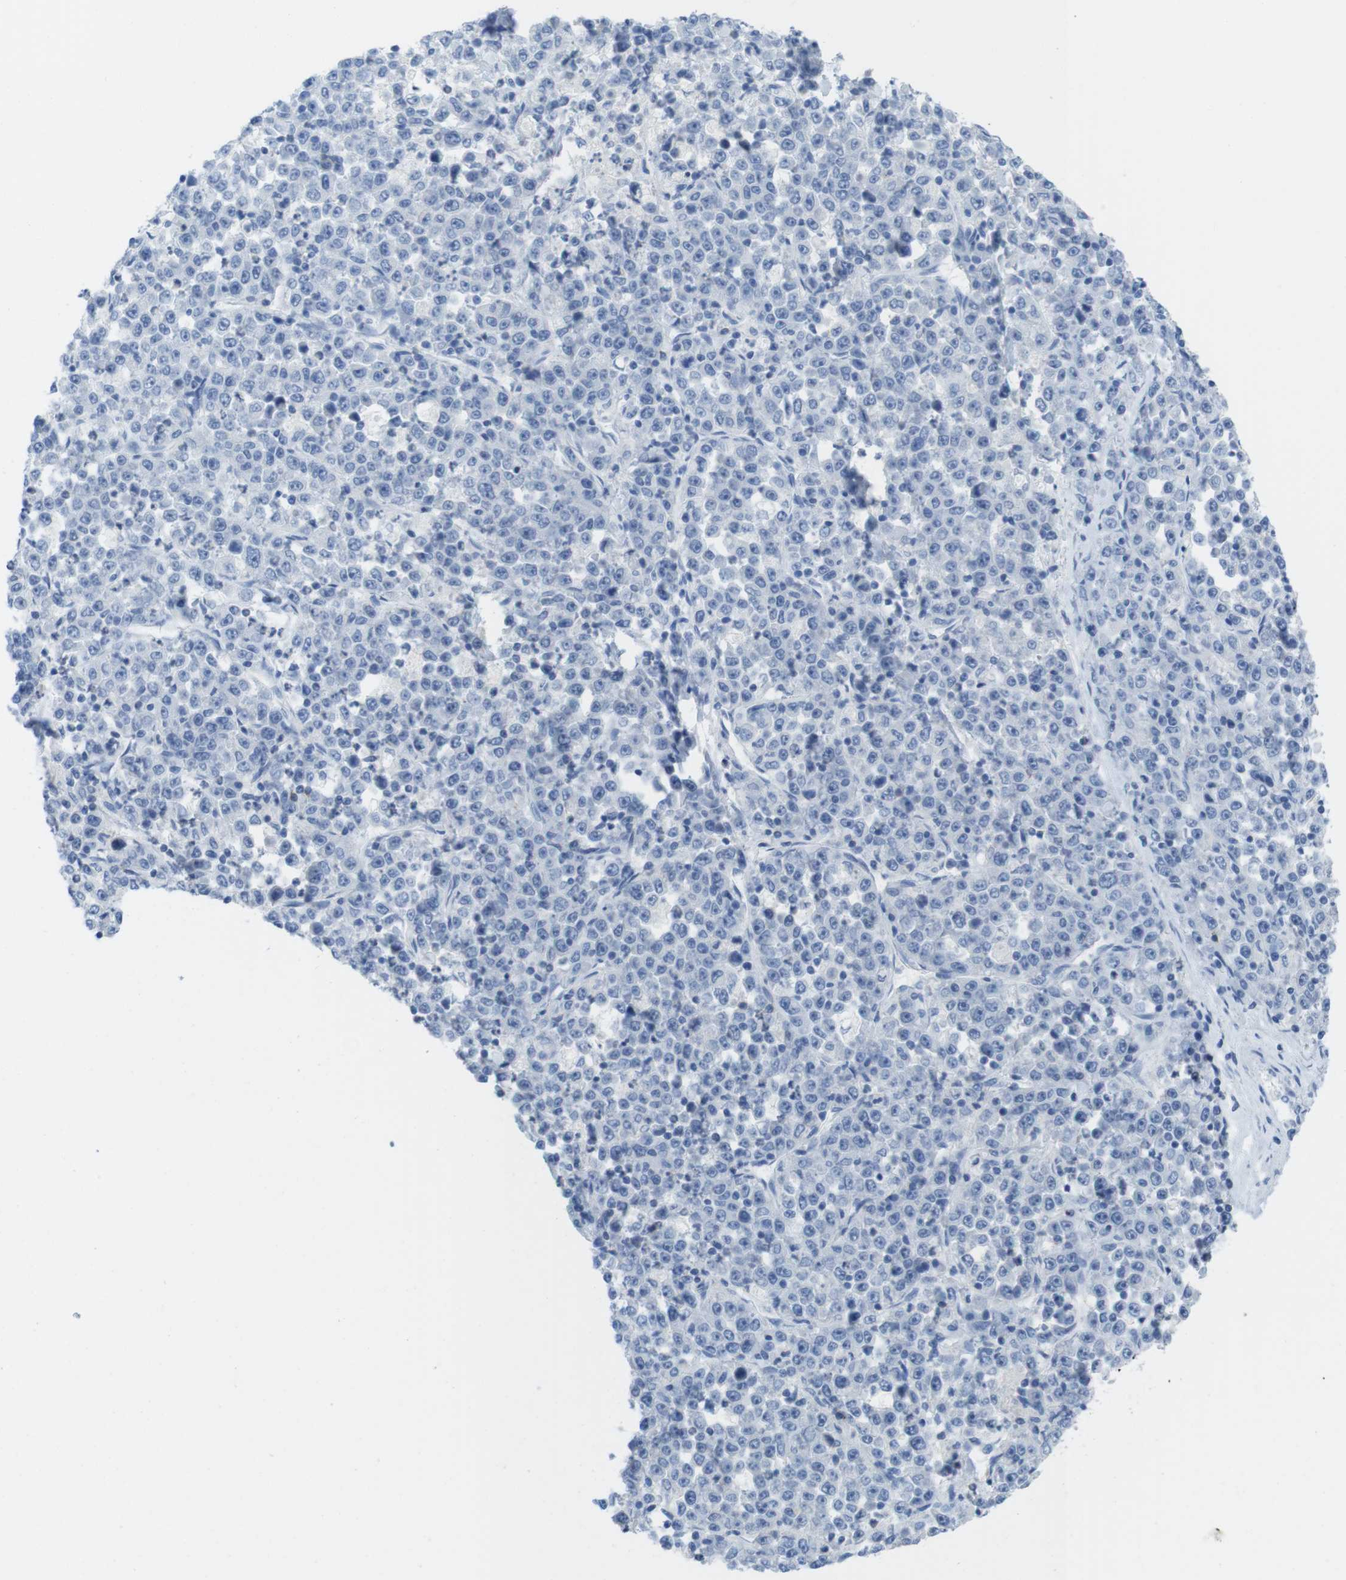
{"staining": {"intensity": "negative", "quantity": "none", "location": "none"}, "tissue": "stomach cancer", "cell_type": "Tumor cells", "image_type": "cancer", "snomed": [{"axis": "morphology", "description": "Normal tissue, NOS"}, {"axis": "morphology", "description": "Adenocarcinoma, NOS"}, {"axis": "topography", "description": "Stomach, upper"}, {"axis": "topography", "description": "Stomach"}], "caption": "Tumor cells are negative for protein expression in human adenocarcinoma (stomach). (DAB (3,3'-diaminobenzidine) IHC, high magnification).", "gene": "CD5", "patient": {"sex": "male", "age": 59}}